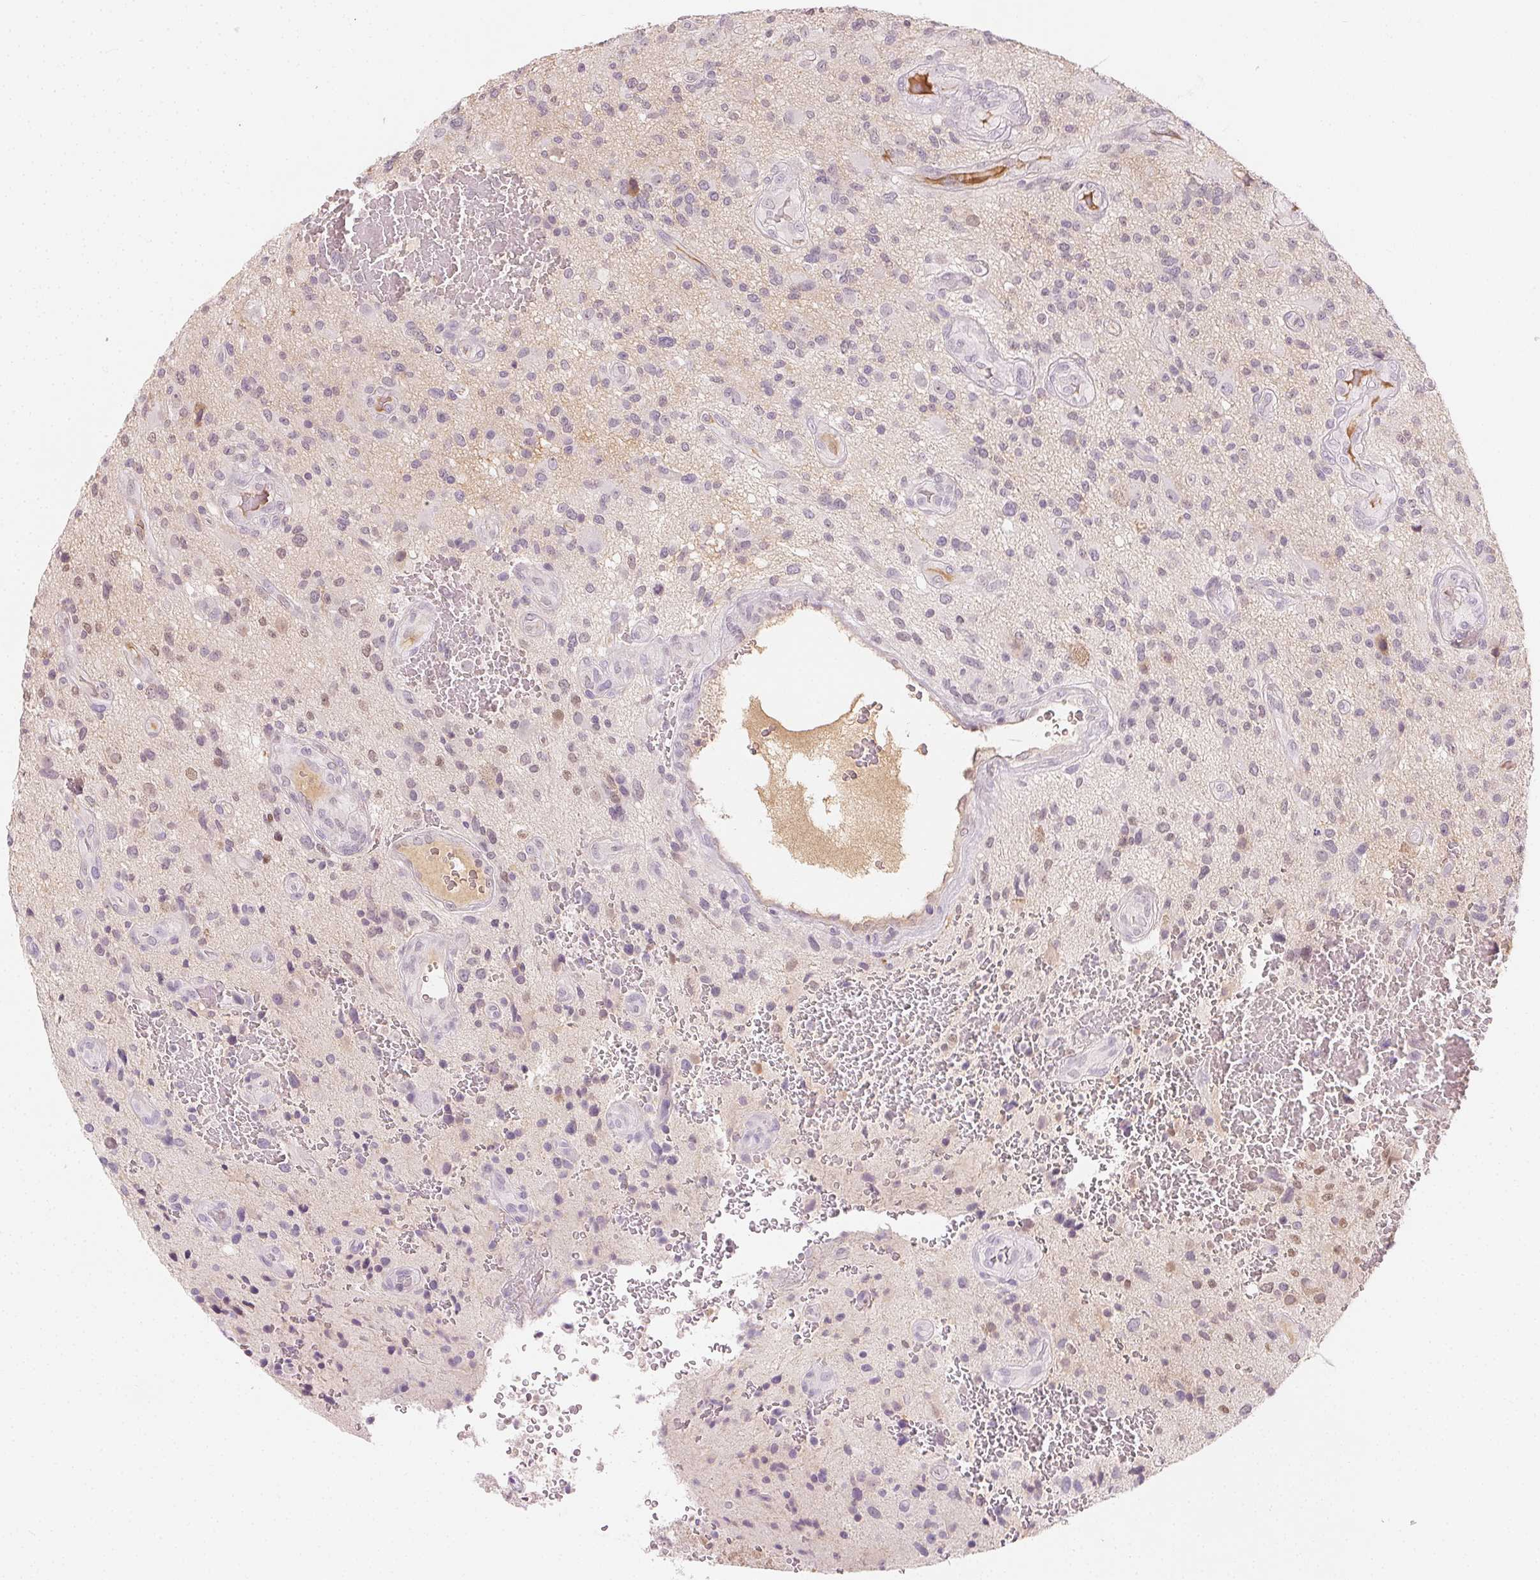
{"staining": {"intensity": "weak", "quantity": "<25%", "location": "nuclear"}, "tissue": "glioma", "cell_type": "Tumor cells", "image_type": "cancer", "snomed": [{"axis": "morphology", "description": "Glioma, malignant, High grade"}, {"axis": "topography", "description": "Brain"}], "caption": "High-grade glioma (malignant) stained for a protein using immunohistochemistry shows no staining tumor cells.", "gene": "AFM", "patient": {"sex": "male", "age": 47}}